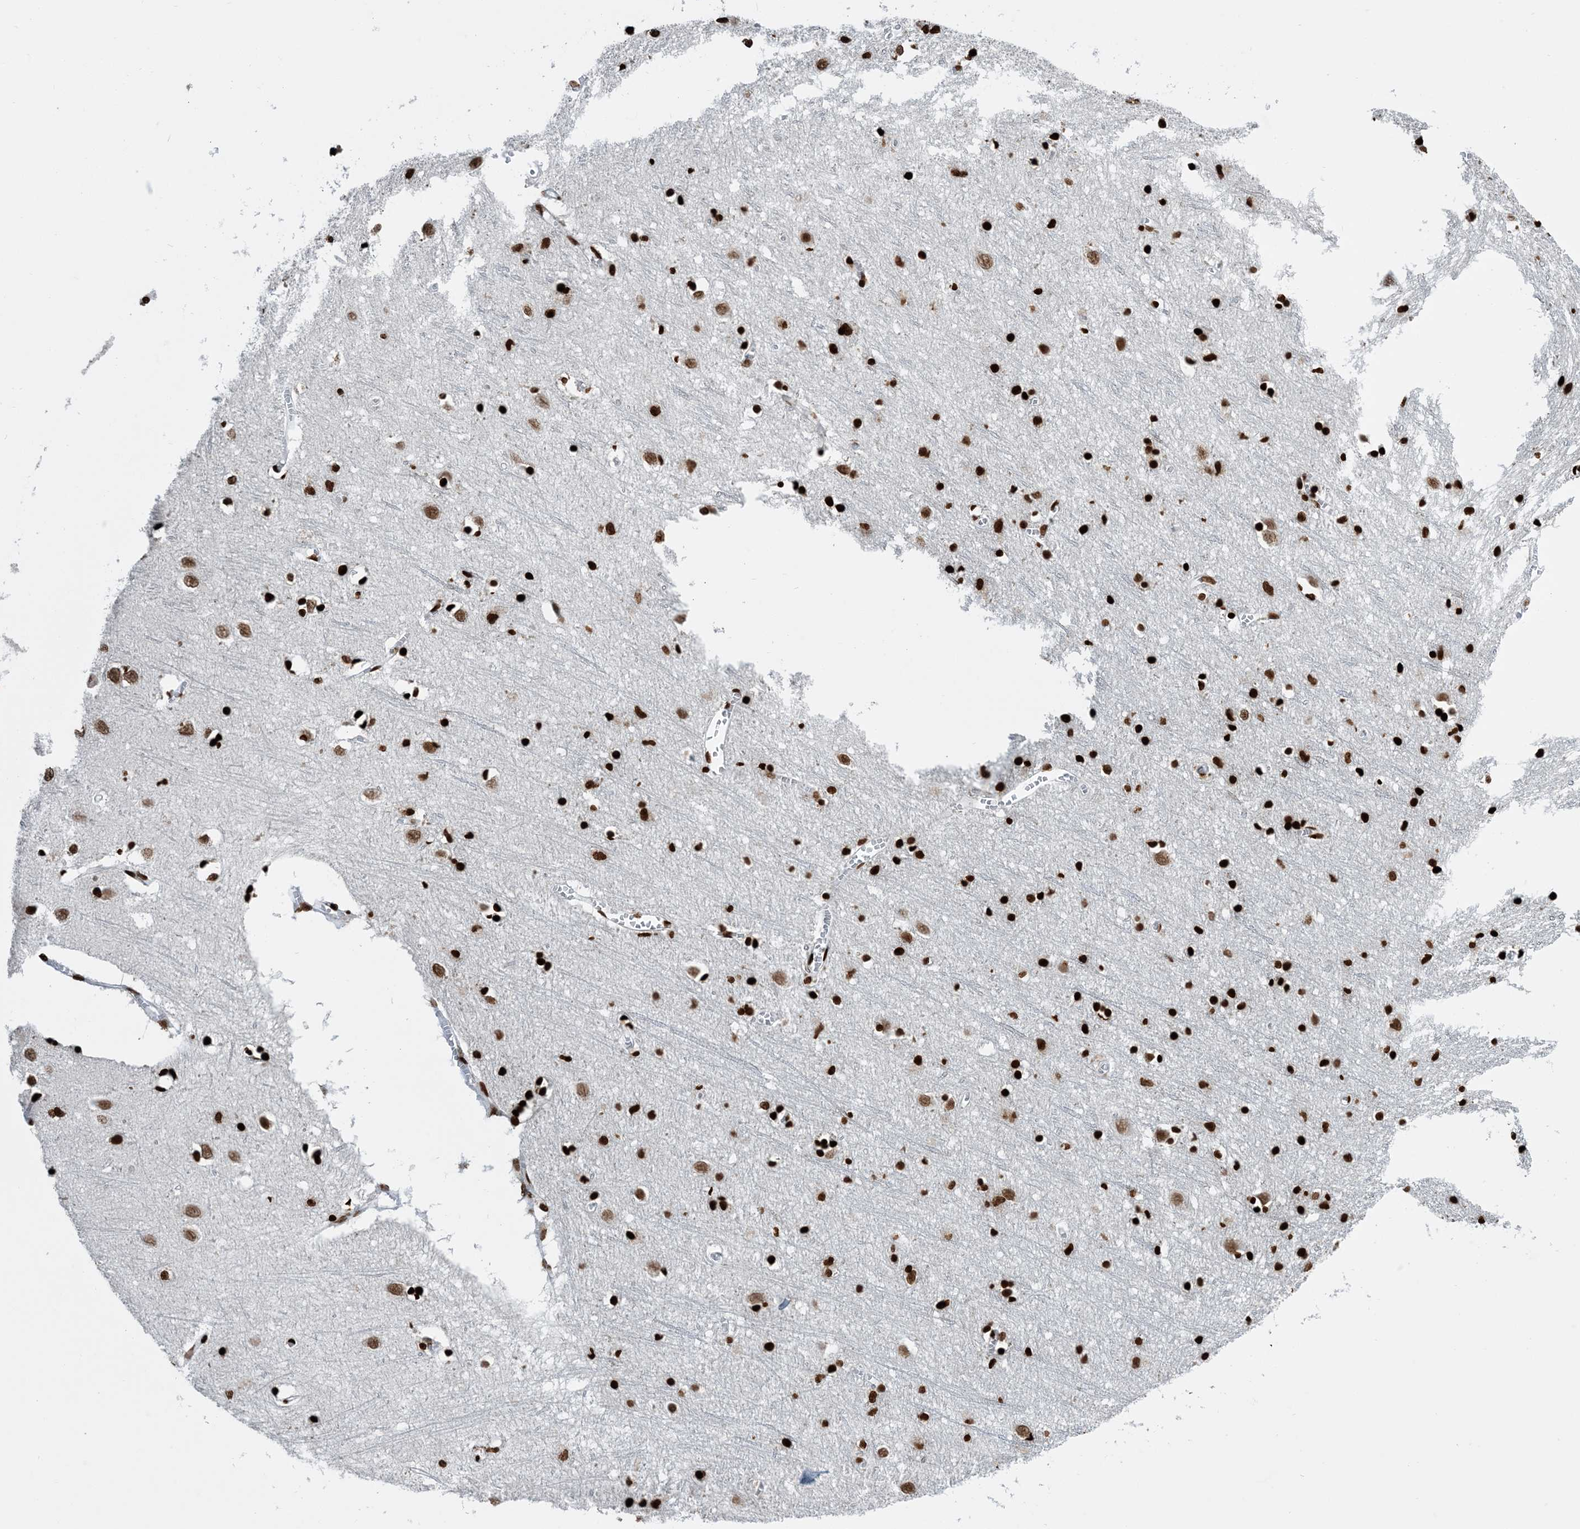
{"staining": {"intensity": "strong", "quantity": ">75%", "location": "nuclear"}, "tissue": "cerebral cortex", "cell_type": "Endothelial cells", "image_type": "normal", "snomed": [{"axis": "morphology", "description": "Normal tissue, NOS"}, {"axis": "topography", "description": "Cerebral cortex"}], "caption": "Brown immunohistochemical staining in normal cerebral cortex shows strong nuclear staining in about >75% of endothelial cells. Immunohistochemistry stains the protein in brown and the nuclei are stained blue.", "gene": "H3", "patient": {"sex": "female", "age": 64}}